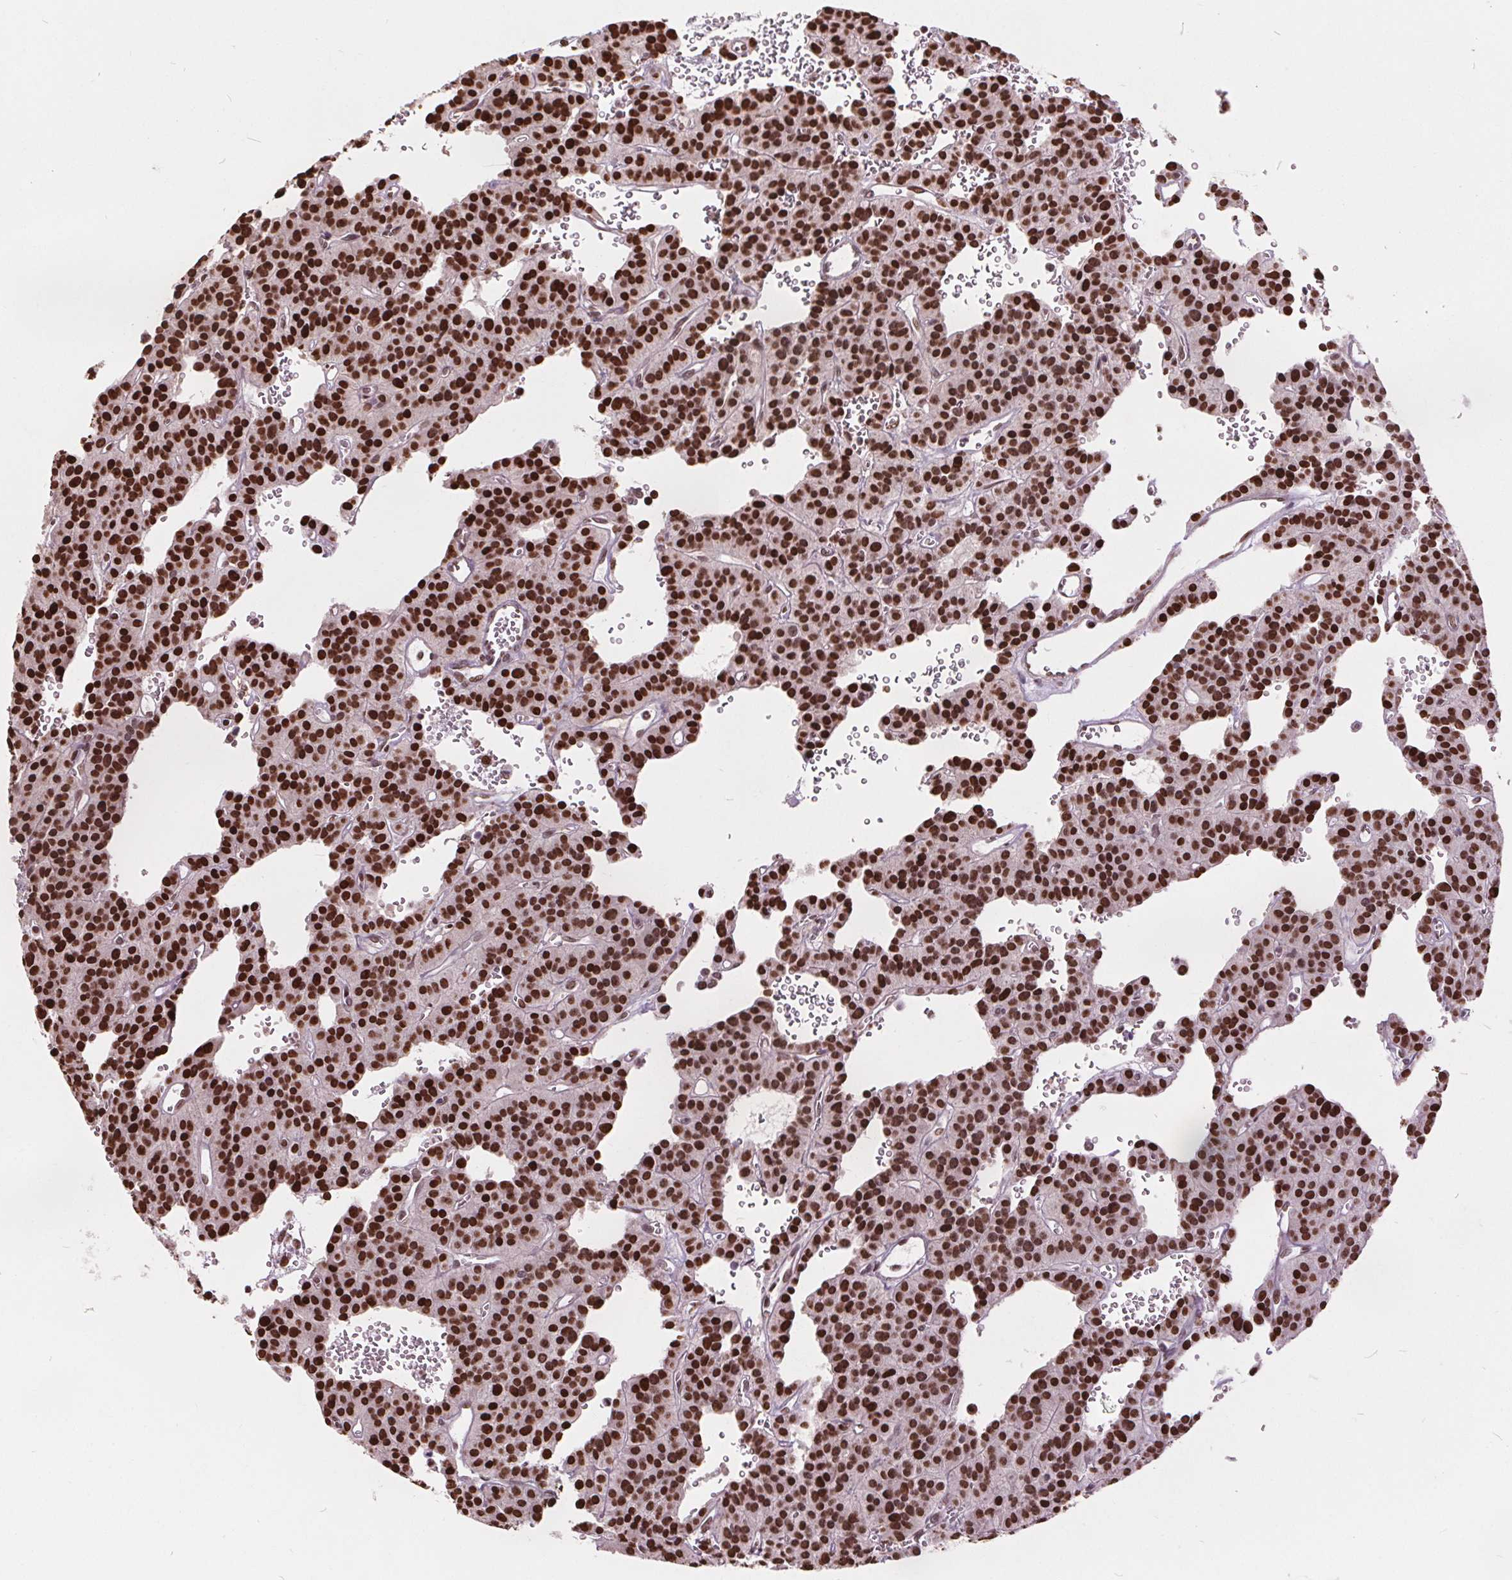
{"staining": {"intensity": "strong", "quantity": ">75%", "location": "nuclear"}, "tissue": "carcinoid", "cell_type": "Tumor cells", "image_type": "cancer", "snomed": [{"axis": "morphology", "description": "Carcinoid, malignant, NOS"}, {"axis": "topography", "description": "Lung"}], "caption": "A brown stain labels strong nuclear positivity of a protein in malignant carcinoid tumor cells. The staining was performed using DAB (3,3'-diaminobenzidine), with brown indicating positive protein expression. Nuclei are stained blue with hematoxylin.", "gene": "ISLR2", "patient": {"sex": "female", "age": 71}}